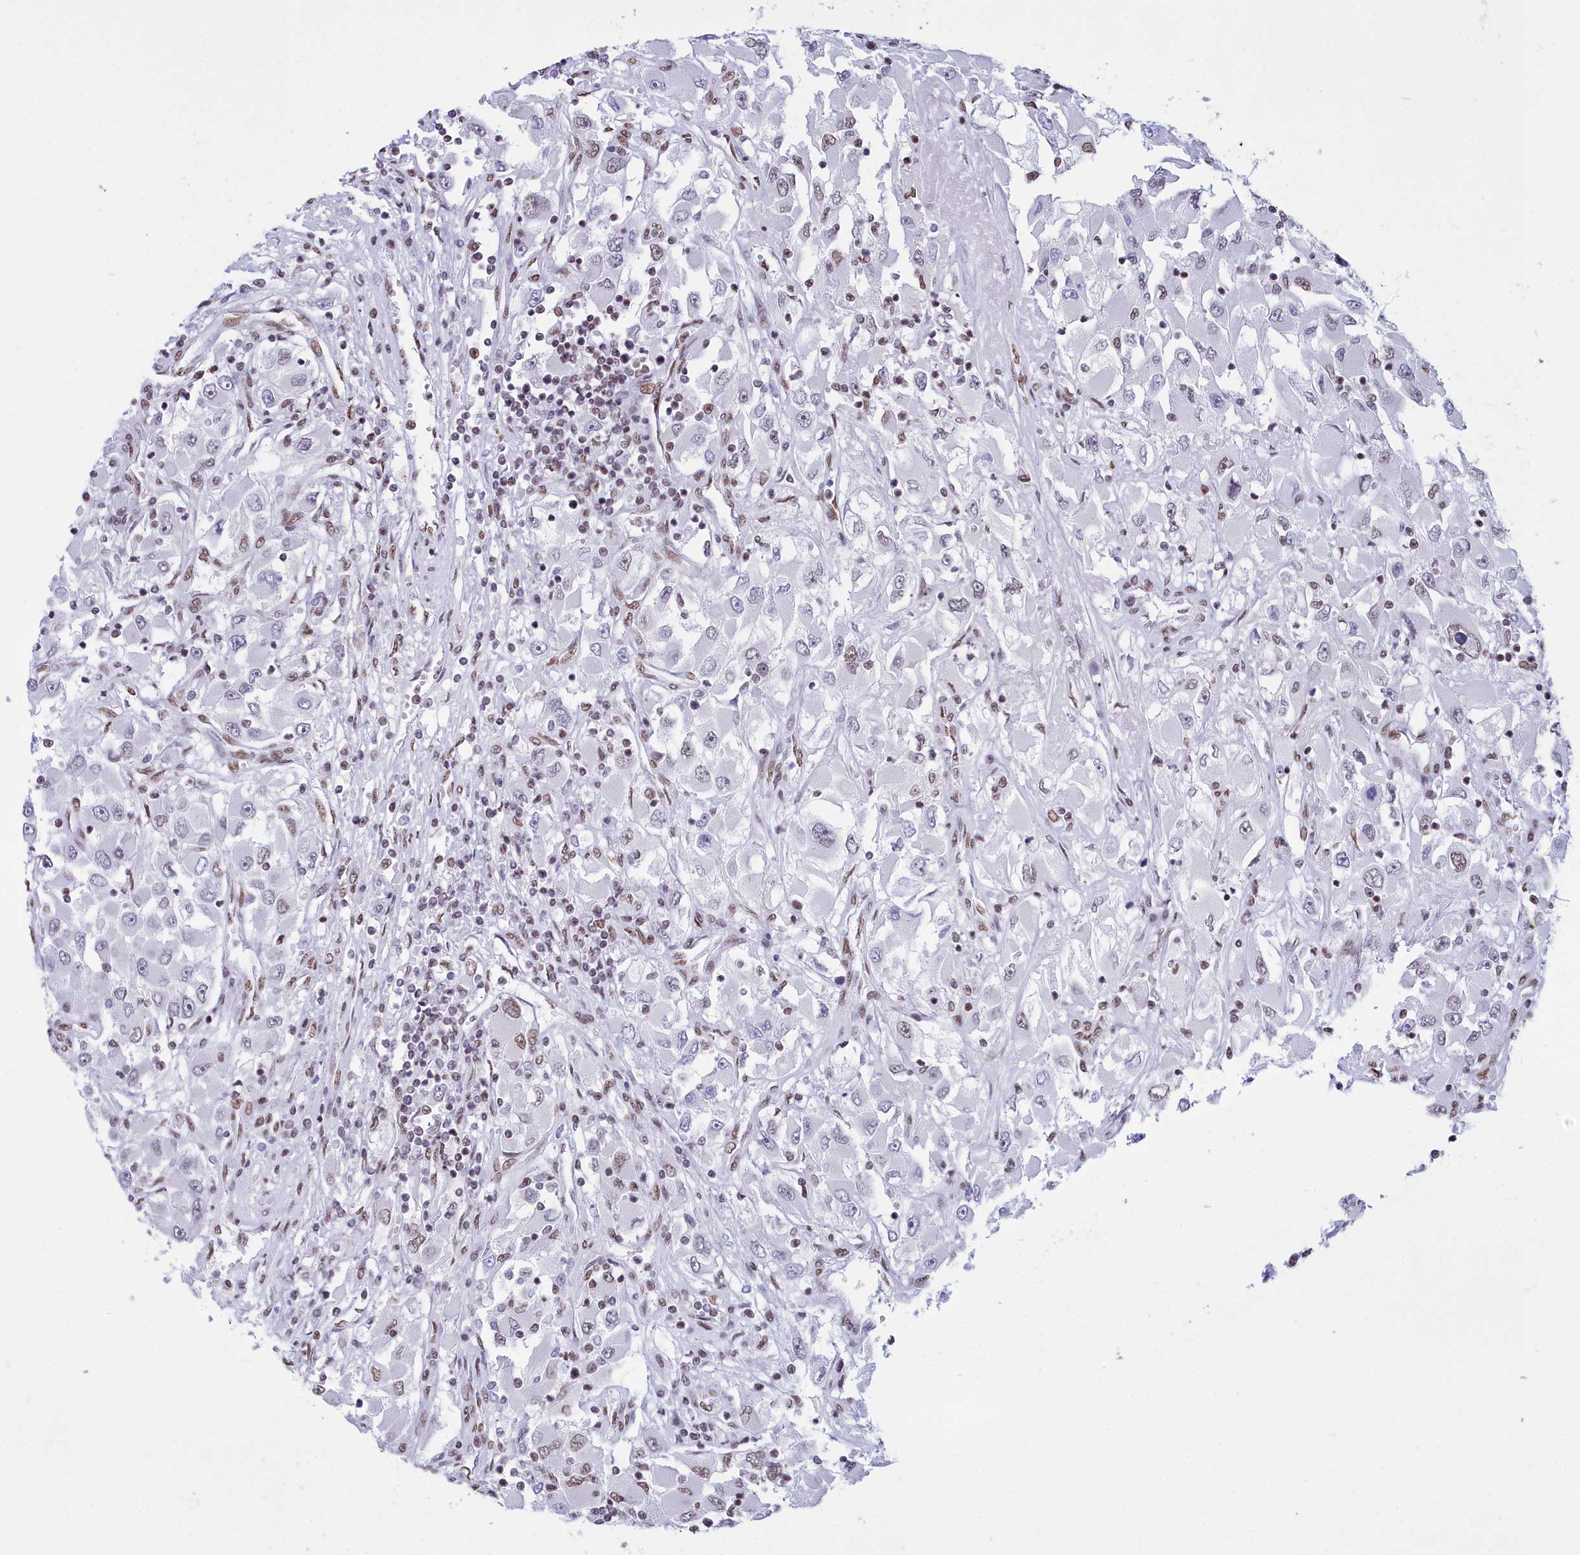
{"staining": {"intensity": "negative", "quantity": "none", "location": "none"}, "tissue": "renal cancer", "cell_type": "Tumor cells", "image_type": "cancer", "snomed": [{"axis": "morphology", "description": "Adenocarcinoma, NOS"}, {"axis": "topography", "description": "Kidney"}], "caption": "IHC image of renal cancer (adenocarcinoma) stained for a protein (brown), which displays no positivity in tumor cells.", "gene": "CDC26", "patient": {"sex": "female", "age": 52}}